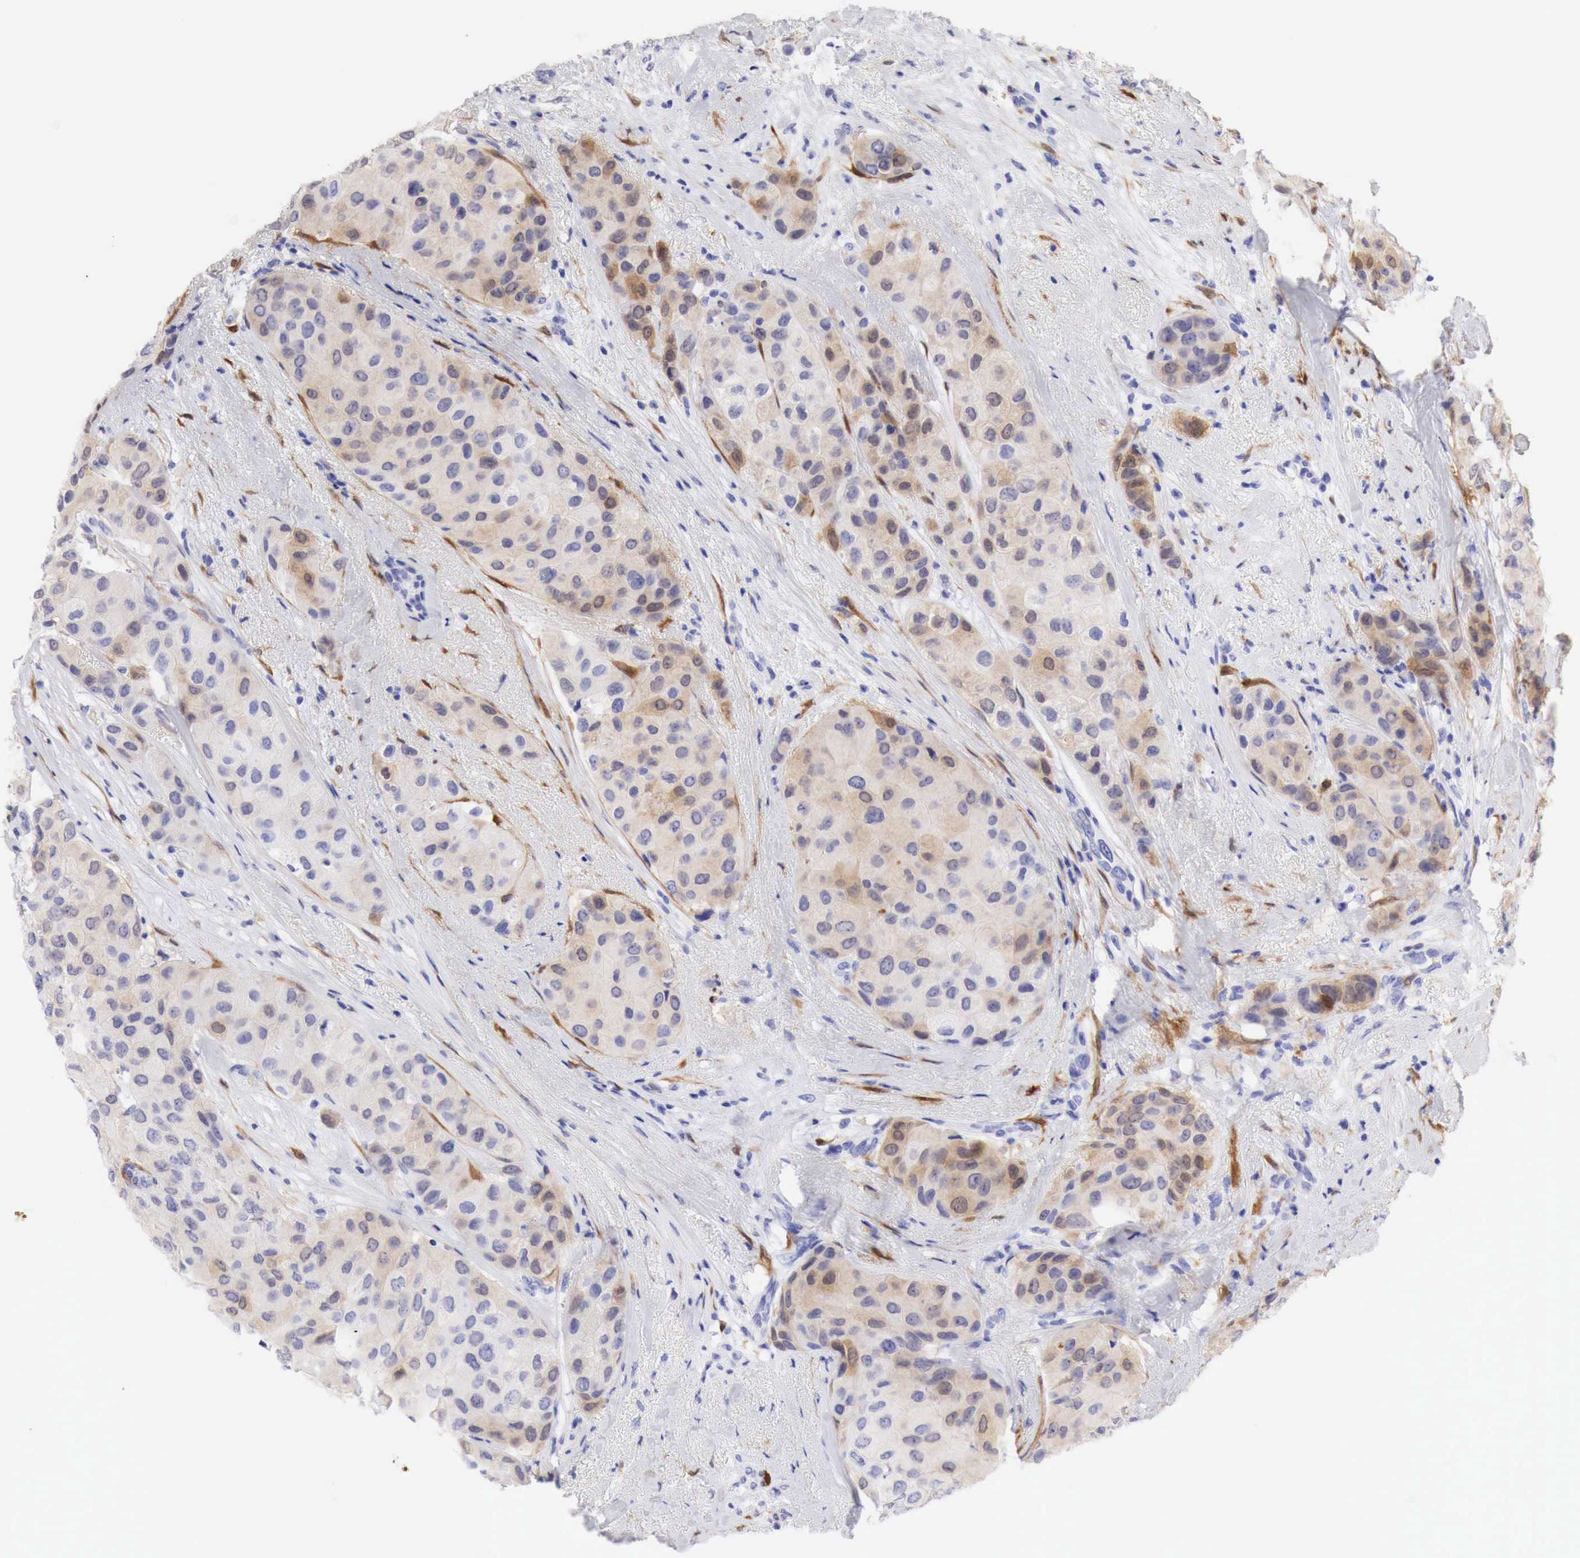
{"staining": {"intensity": "weak", "quantity": ">75%", "location": "cytoplasmic/membranous"}, "tissue": "breast cancer", "cell_type": "Tumor cells", "image_type": "cancer", "snomed": [{"axis": "morphology", "description": "Duct carcinoma"}, {"axis": "topography", "description": "Breast"}], "caption": "Breast cancer stained with DAB (3,3'-diaminobenzidine) immunohistochemistry displays low levels of weak cytoplasmic/membranous staining in approximately >75% of tumor cells.", "gene": "CDKN2A", "patient": {"sex": "female", "age": 68}}